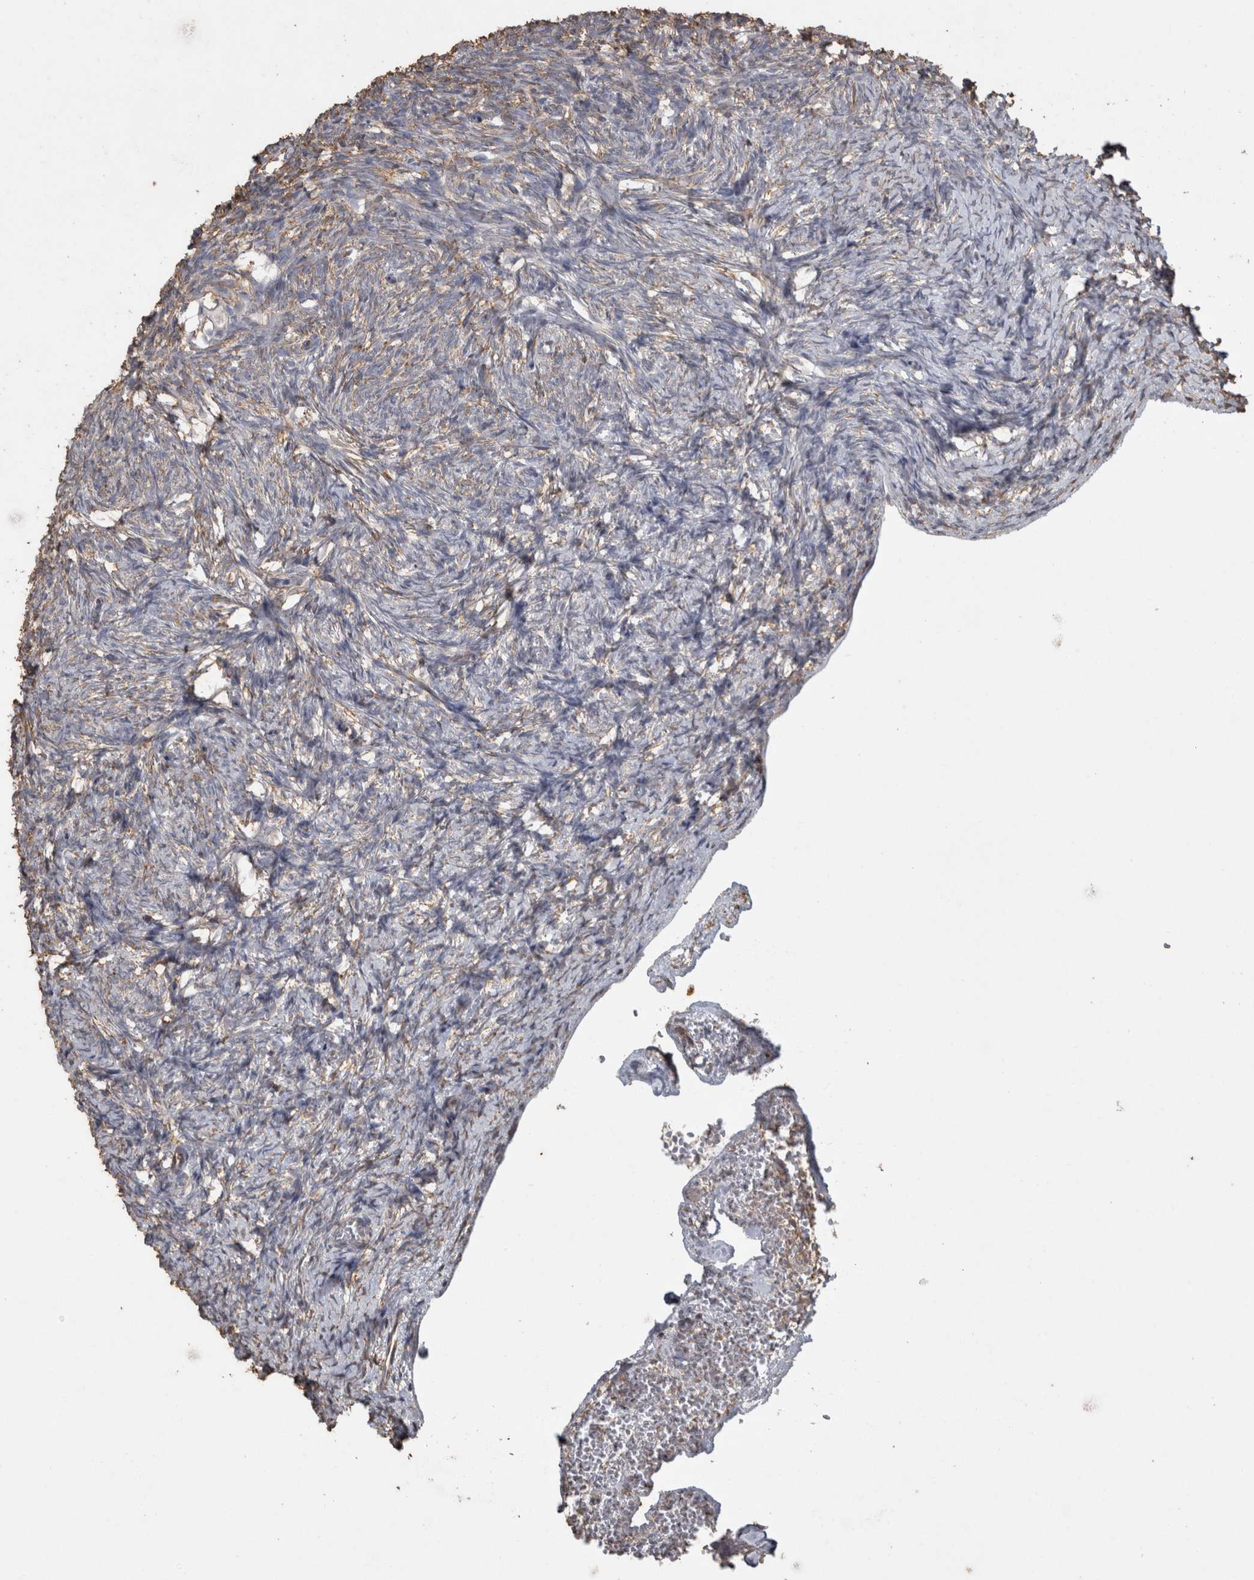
{"staining": {"intensity": "weak", "quantity": "25%-75%", "location": "cytoplasmic/membranous"}, "tissue": "ovary", "cell_type": "Ovarian stroma cells", "image_type": "normal", "snomed": [{"axis": "morphology", "description": "Normal tissue, NOS"}, {"axis": "topography", "description": "Ovary"}], "caption": "The image exhibits staining of benign ovary, revealing weak cytoplasmic/membranous protein positivity (brown color) within ovarian stroma cells. The protein is stained brown, and the nuclei are stained in blue (DAB IHC with brightfield microscopy, high magnification).", "gene": "REPS2", "patient": {"sex": "female", "age": 34}}